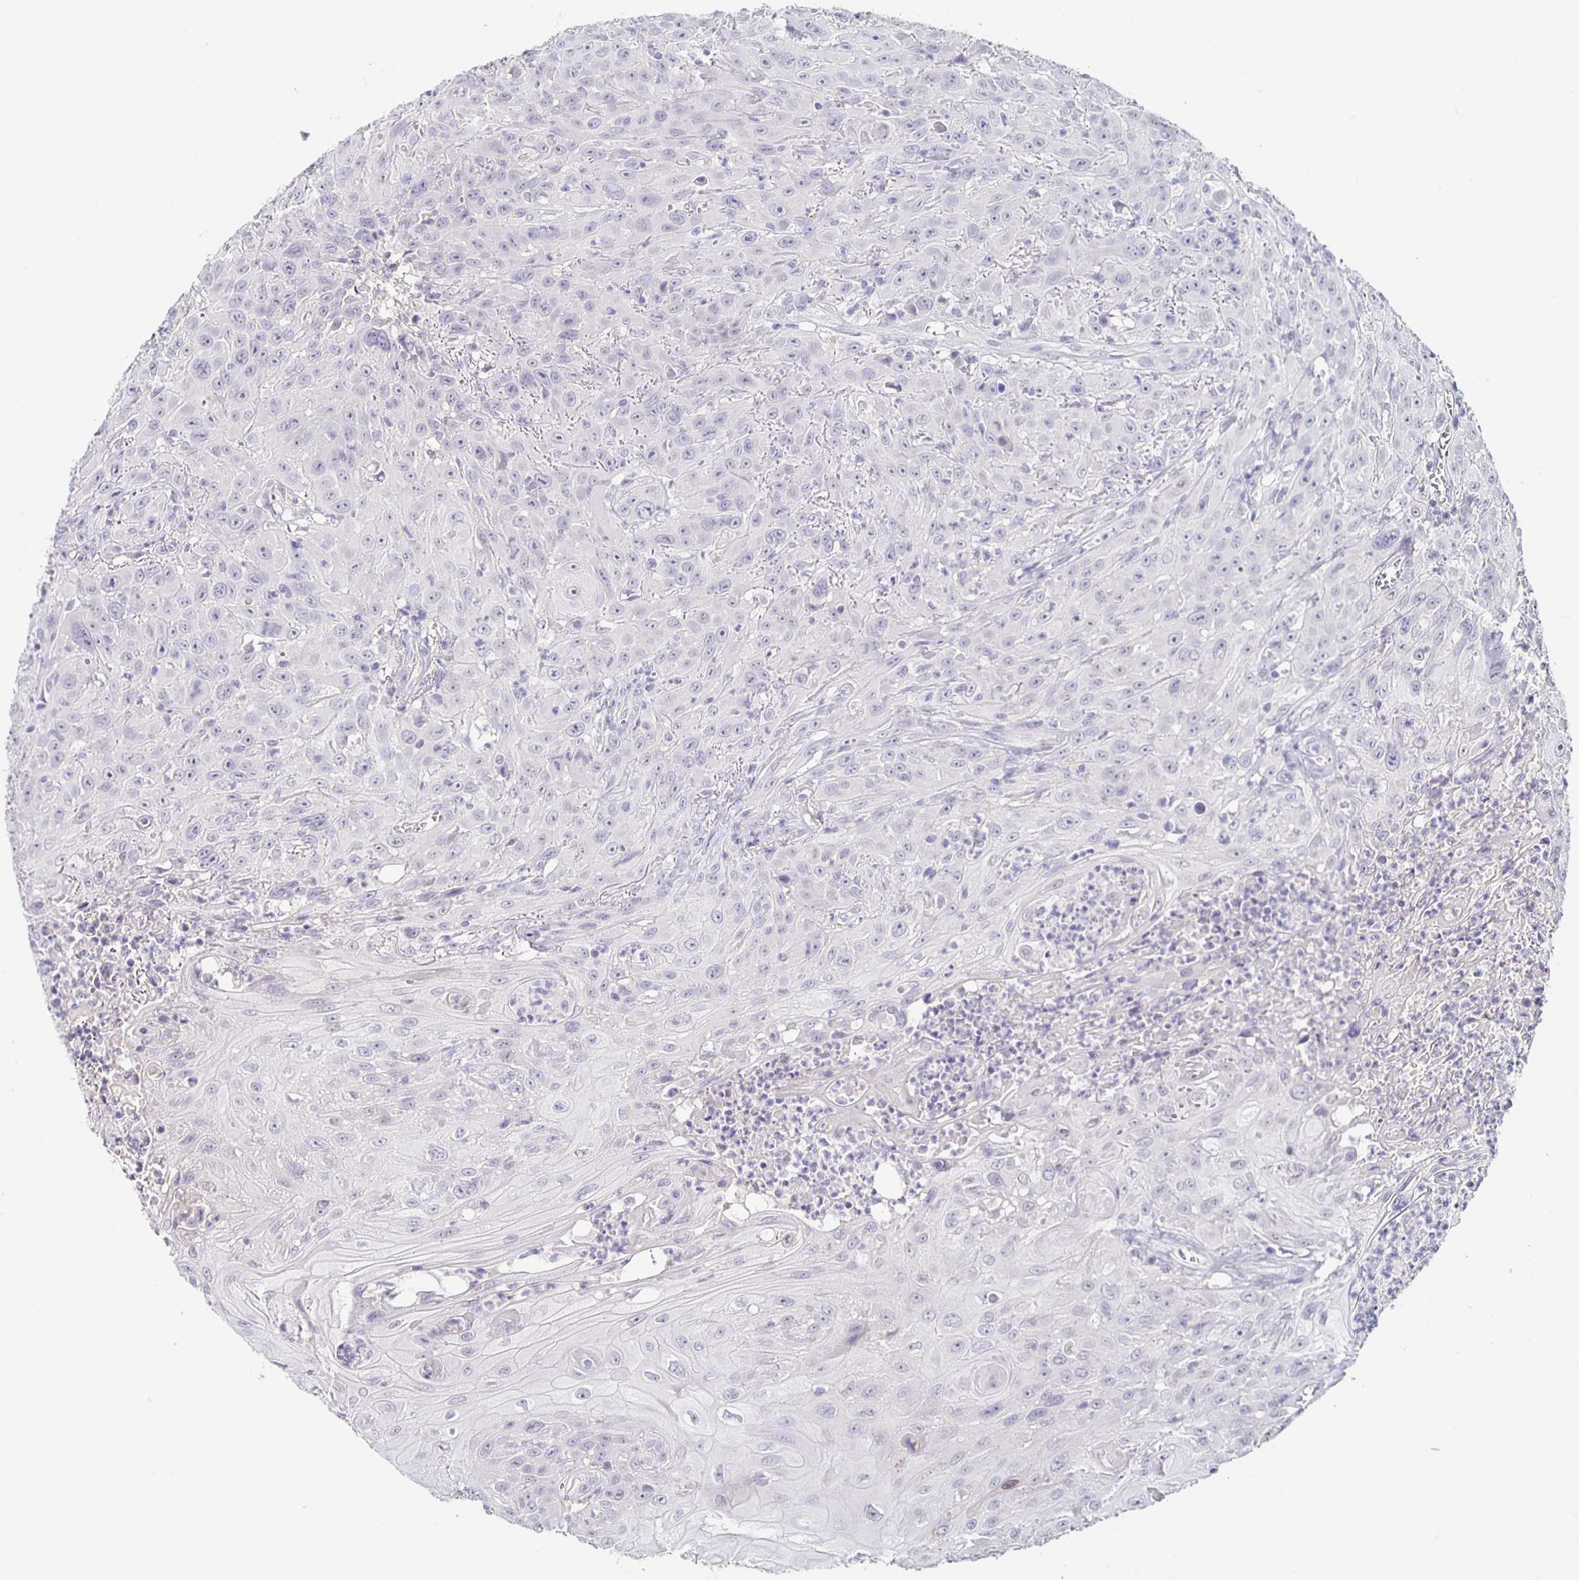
{"staining": {"intensity": "negative", "quantity": "none", "location": "none"}, "tissue": "head and neck cancer", "cell_type": "Tumor cells", "image_type": "cancer", "snomed": [{"axis": "morphology", "description": "Squamous cell carcinoma, NOS"}, {"axis": "topography", "description": "Skin"}, {"axis": "topography", "description": "Head-Neck"}], "caption": "Head and neck cancer (squamous cell carcinoma) was stained to show a protein in brown. There is no significant positivity in tumor cells. (Immunohistochemistry (ihc), brightfield microscopy, high magnification).", "gene": "INSL5", "patient": {"sex": "male", "age": 80}}